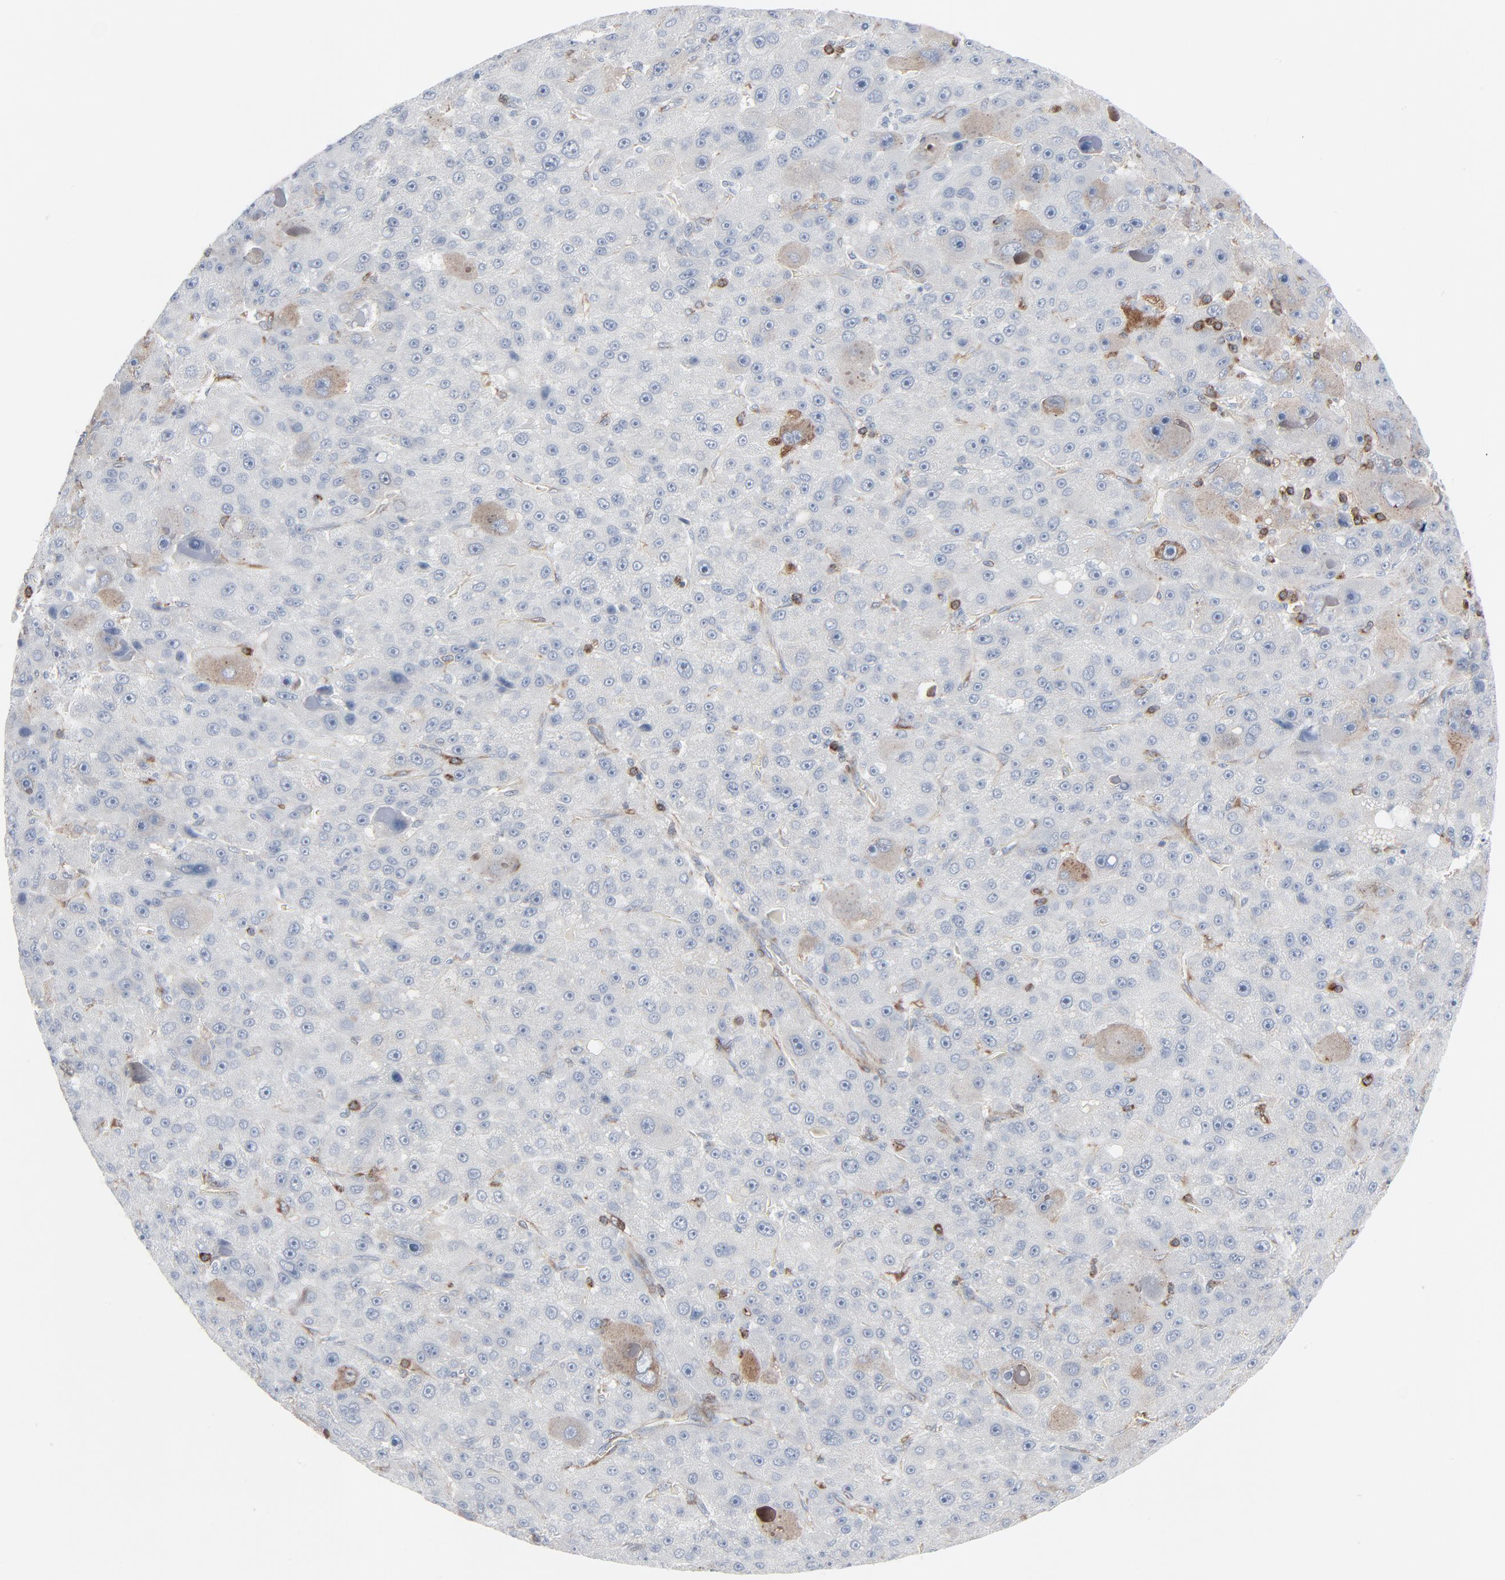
{"staining": {"intensity": "moderate", "quantity": "<25%", "location": "cytoplasmic/membranous"}, "tissue": "liver cancer", "cell_type": "Tumor cells", "image_type": "cancer", "snomed": [{"axis": "morphology", "description": "Carcinoma, Hepatocellular, NOS"}, {"axis": "topography", "description": "Liver"}], "caption": "Approximately <25% of tumor cells in human liver cancer (hepatocellular carcinoma) reveal moderate cytoplasmic/membranous protein expression as visualized by brown immunohistochemical staining.", "gene": "OPTN", "patient": {"sex": "male", "age": 76}}